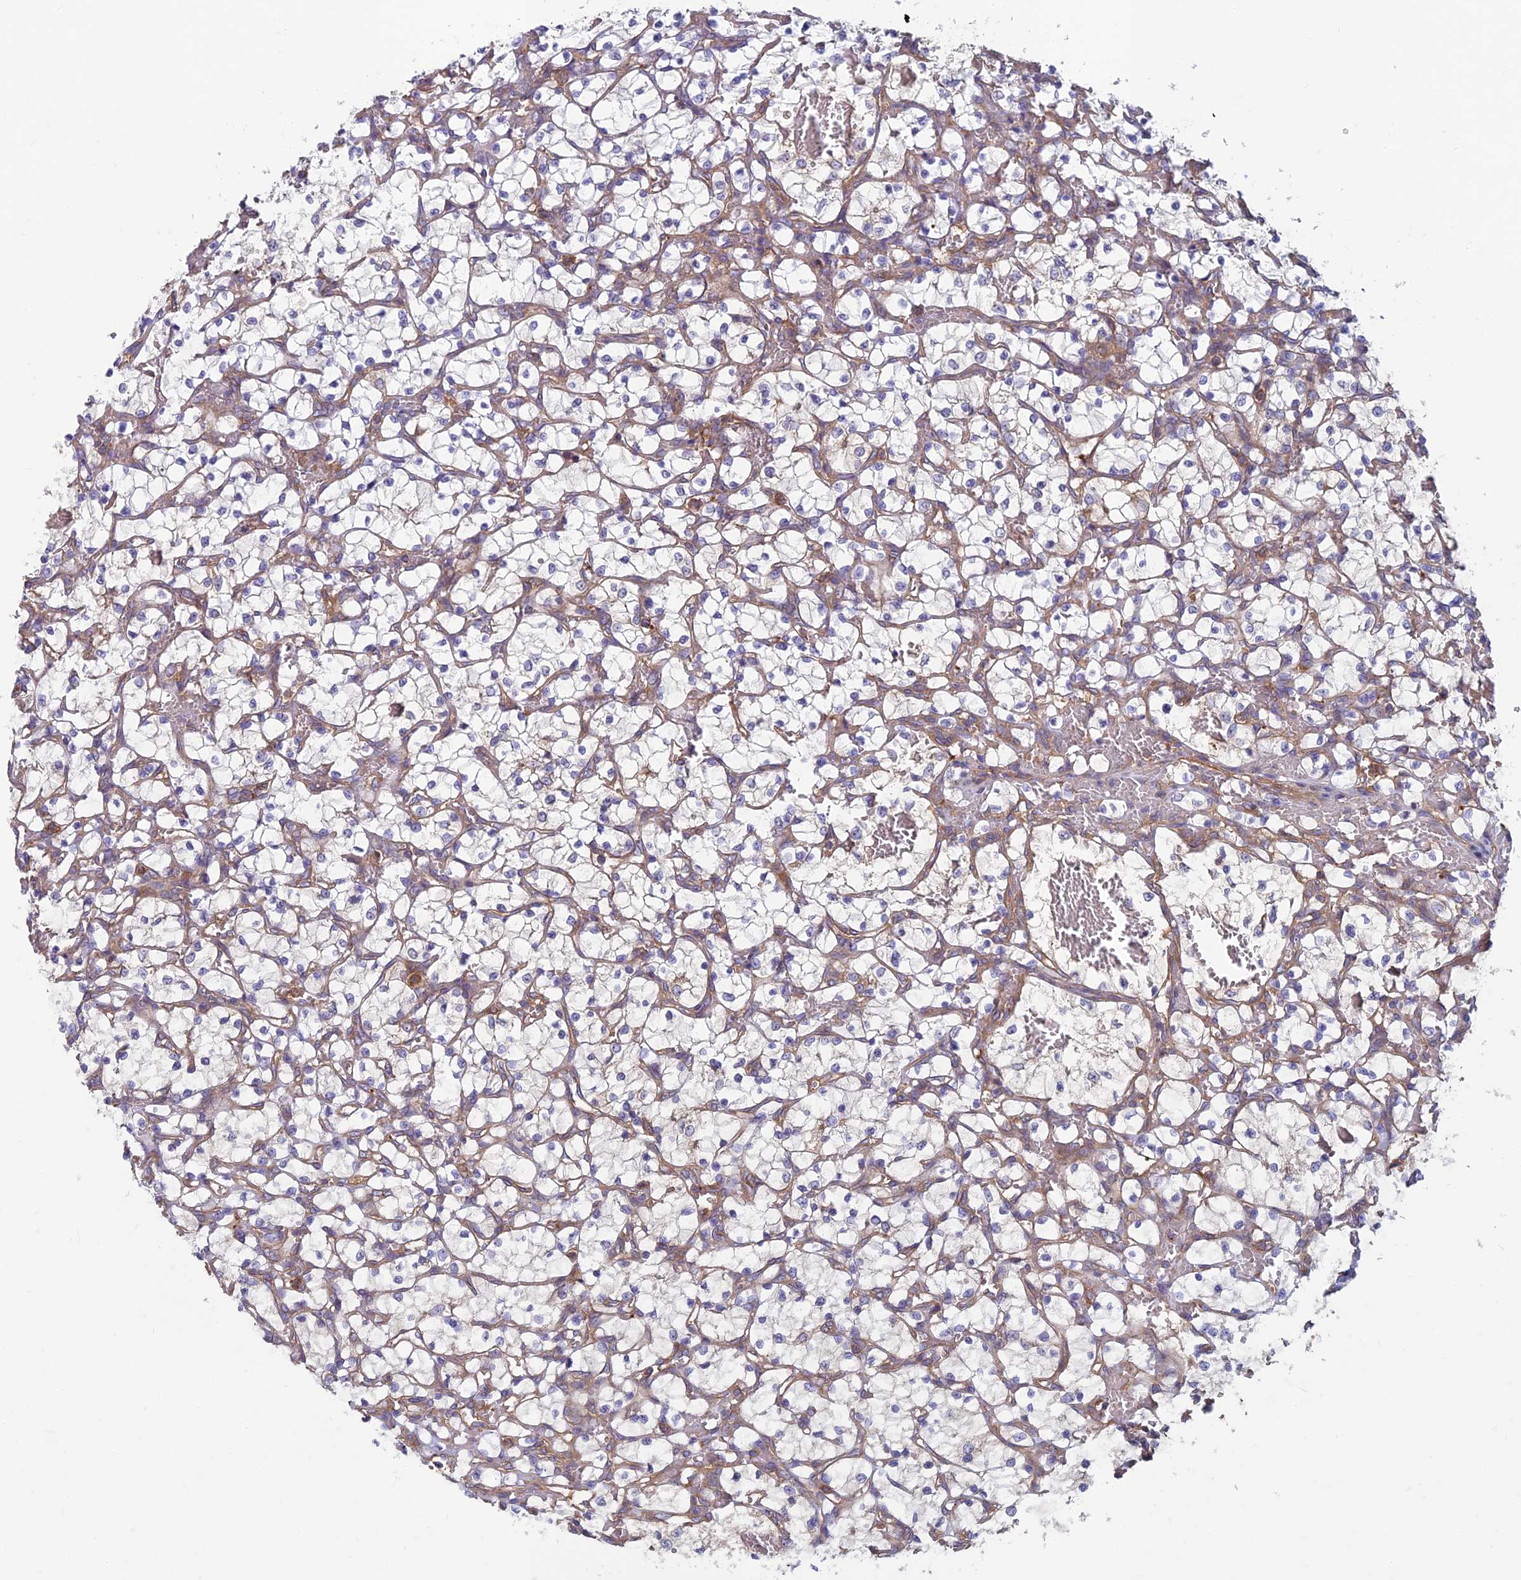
{"staining": {"intensity": "negative", "quantity": "none", "location": "none"}, "tissue": "renal cancer", "cell_type": "Tumor cells", "image_type": "cancer", "snomed": [{"axis": "morphology", "description": "Adenocarcinoma, NOS"}, {"axis": "topography", "description": "Kidney"}], "caption": "Renal adenocarcinoma stained for a protein using immunohistochemistry demonstrates no staining tumor cells.", "gene": "DNM1L", "patient": {"sex": "female", "age": 69}}